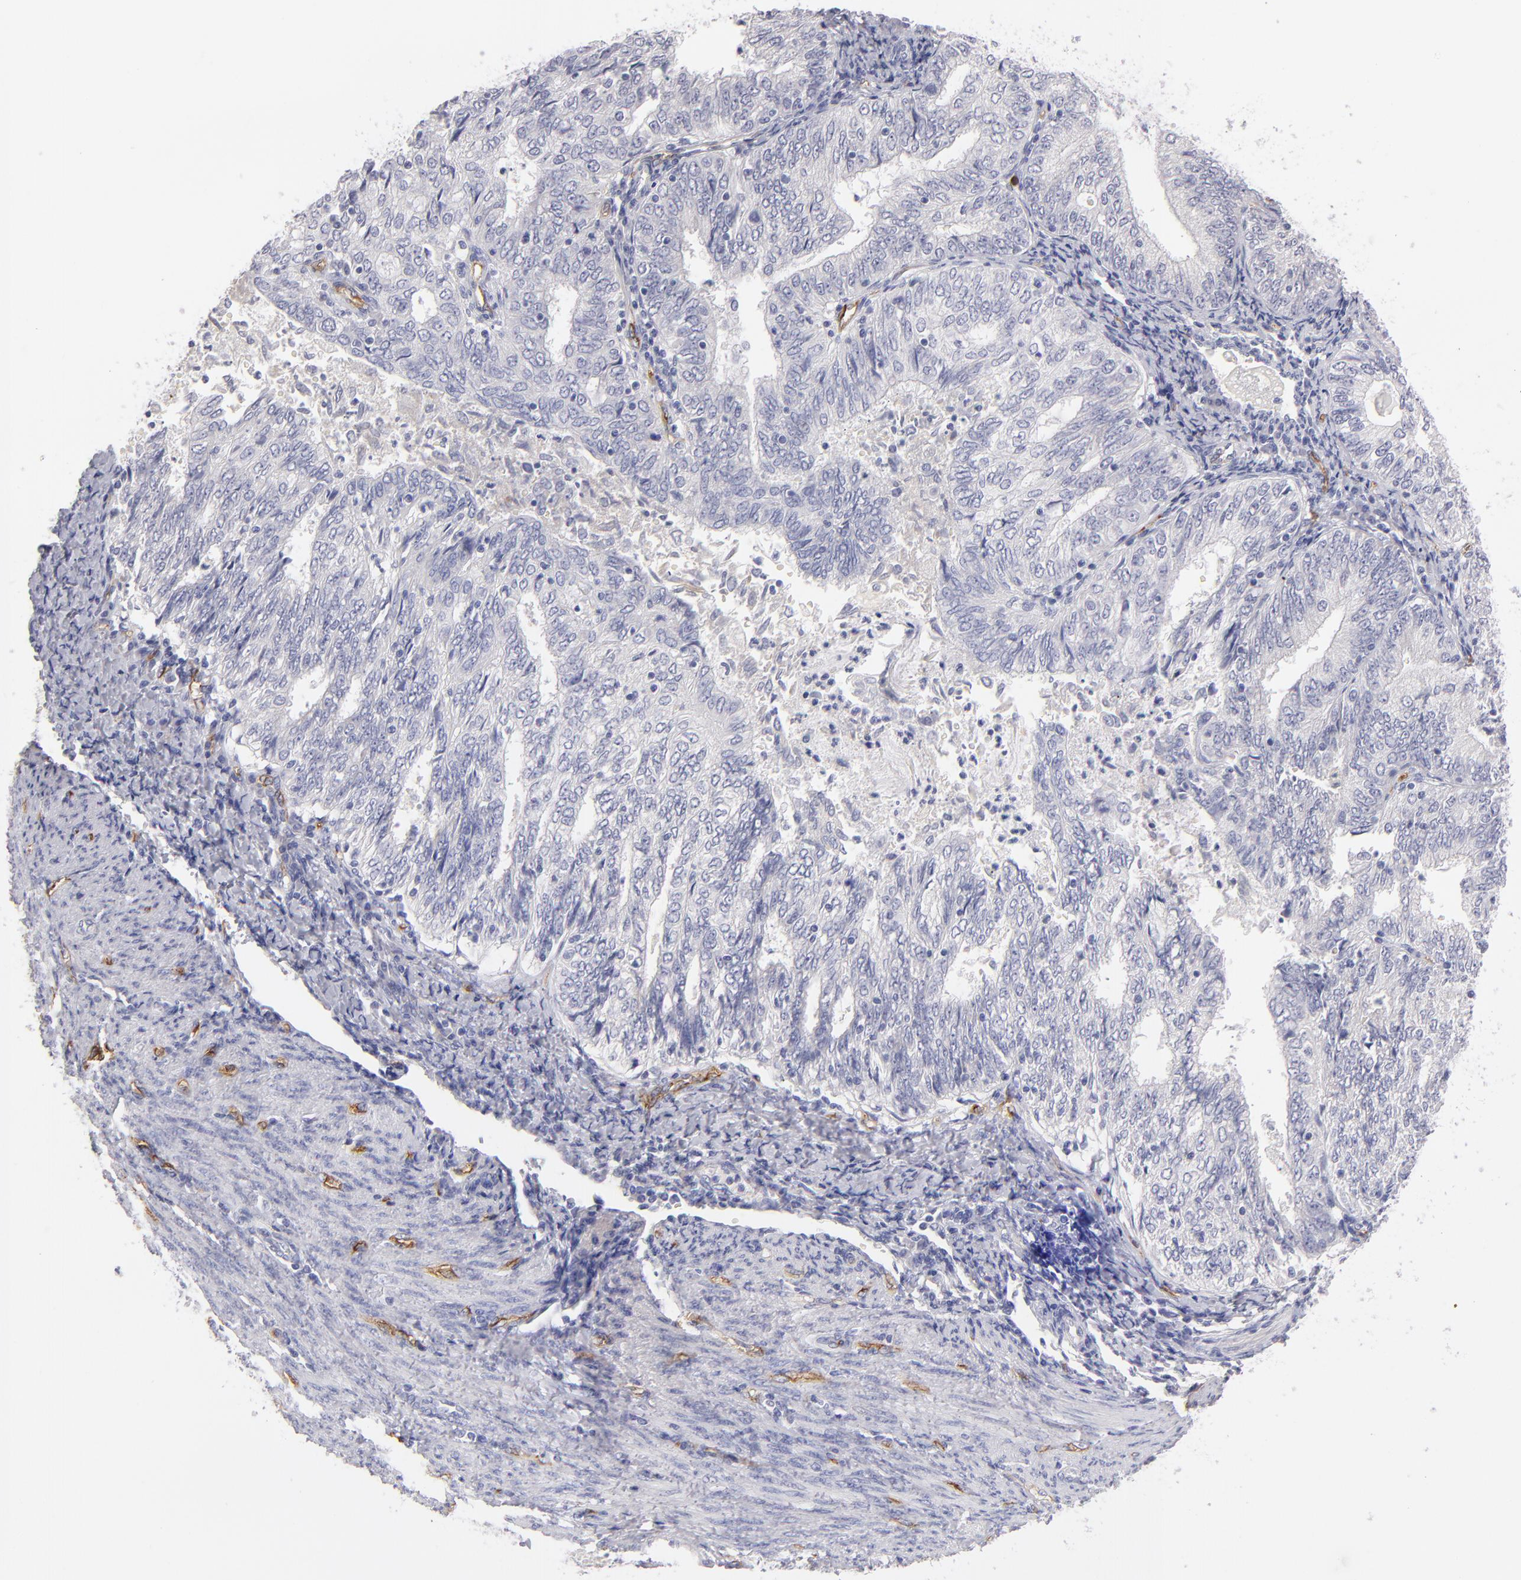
{"staining": {"intensity": "negative", "quantity": "none", "location": "none"}, "tissue": "endometrial cancer", "cell_type": "Tumor cells", "image_type": "cancer", "snomed": [{"axis": "morphology", "description": "Adenocarcinoma, NOS"}, {"axis": "topography", "description": "Endometrium"}], "caption": "High power microscopy micrograph of an IHC photomicrograph of endometrial adenocarcinoma, revealing no significant expression in tumor cells.", "gene": "PLVAP", "patient": {"sex": "female", "age": 69}}